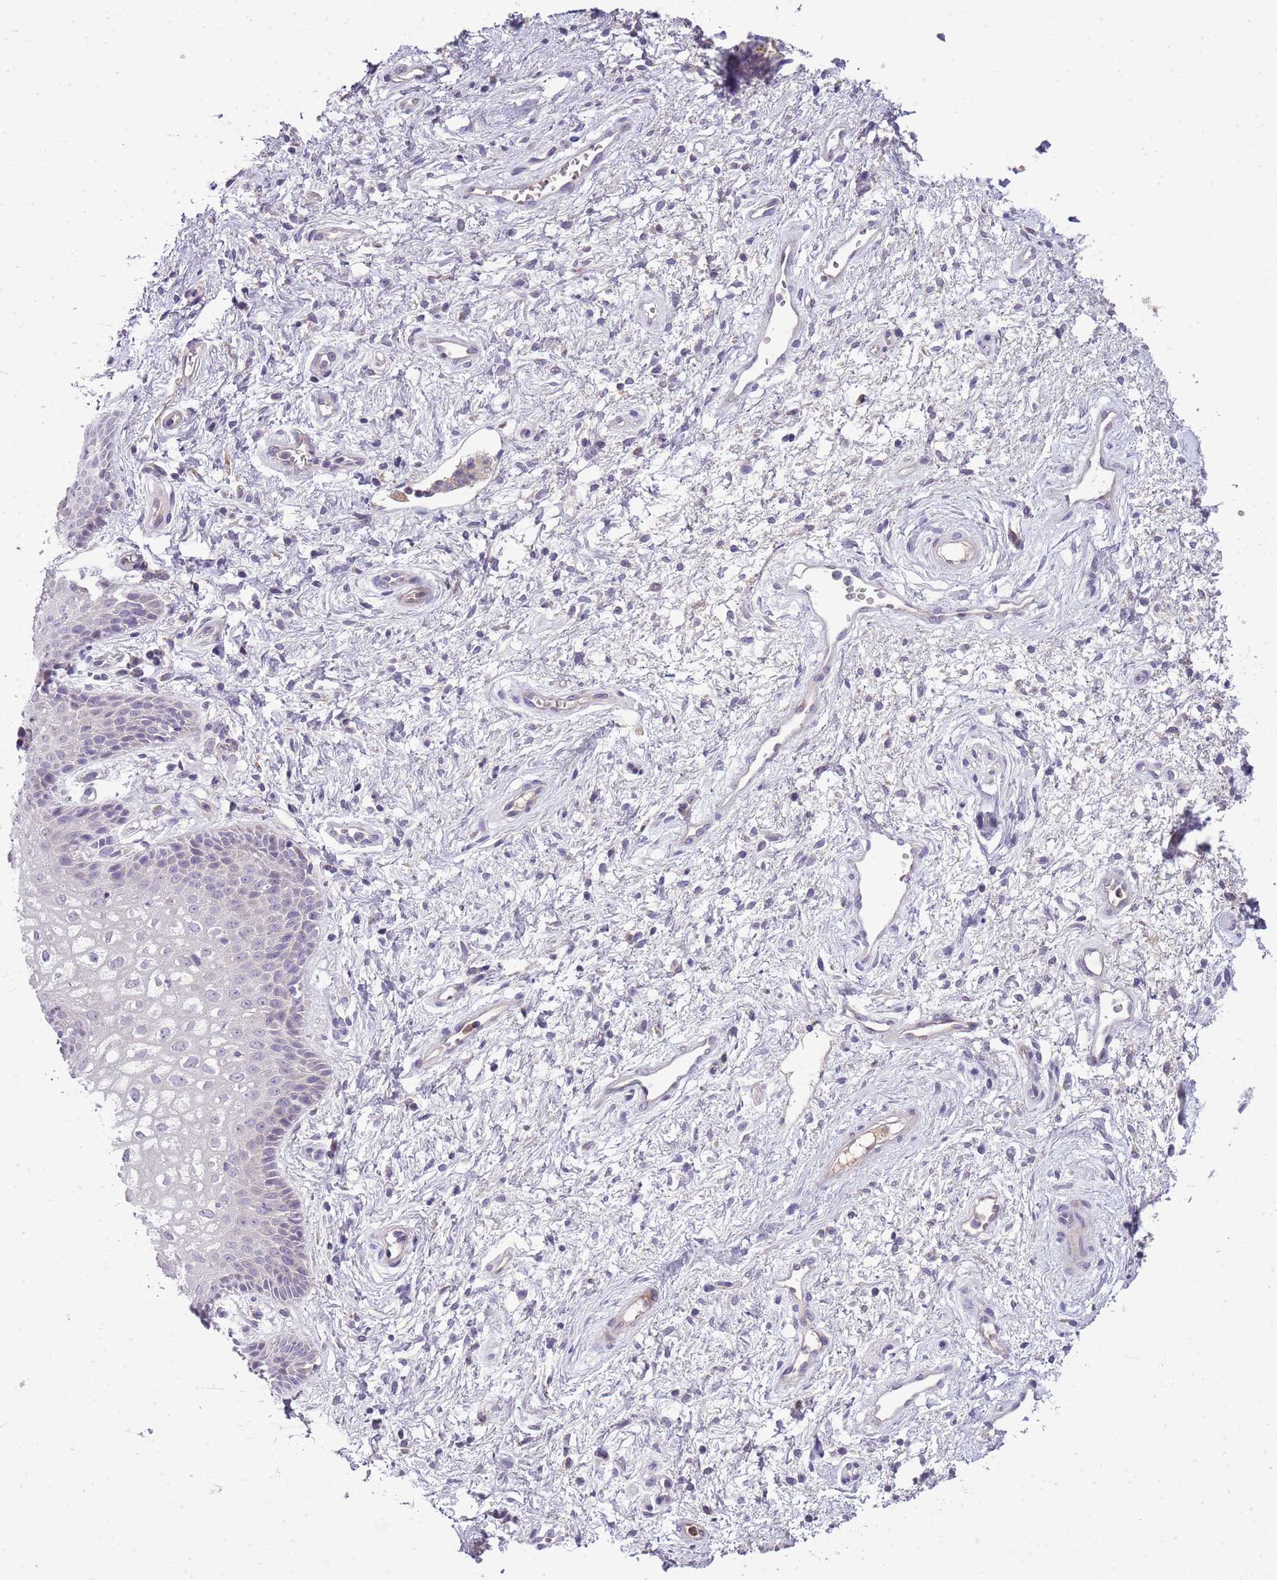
{"staining": {"intensity": "negative", "quantity": "none", "location": "none"}, "tissue": "vagina", "cell_type": "Squamous epithelial cells", "image_type": "normal", "snomed": [{"axis": "morphology", "description": "Normal tissue, NOS"}, {"axis": "topography", "description": "Vagina"}], "caption": "A high-resolution micrograph shows immunohistochemistry staining of normal vagina, which exhibits no significant positivity in squamous epithelial cells.", "gene": "SCAMP5", "patient": {"sex": "female", "age": 34}}